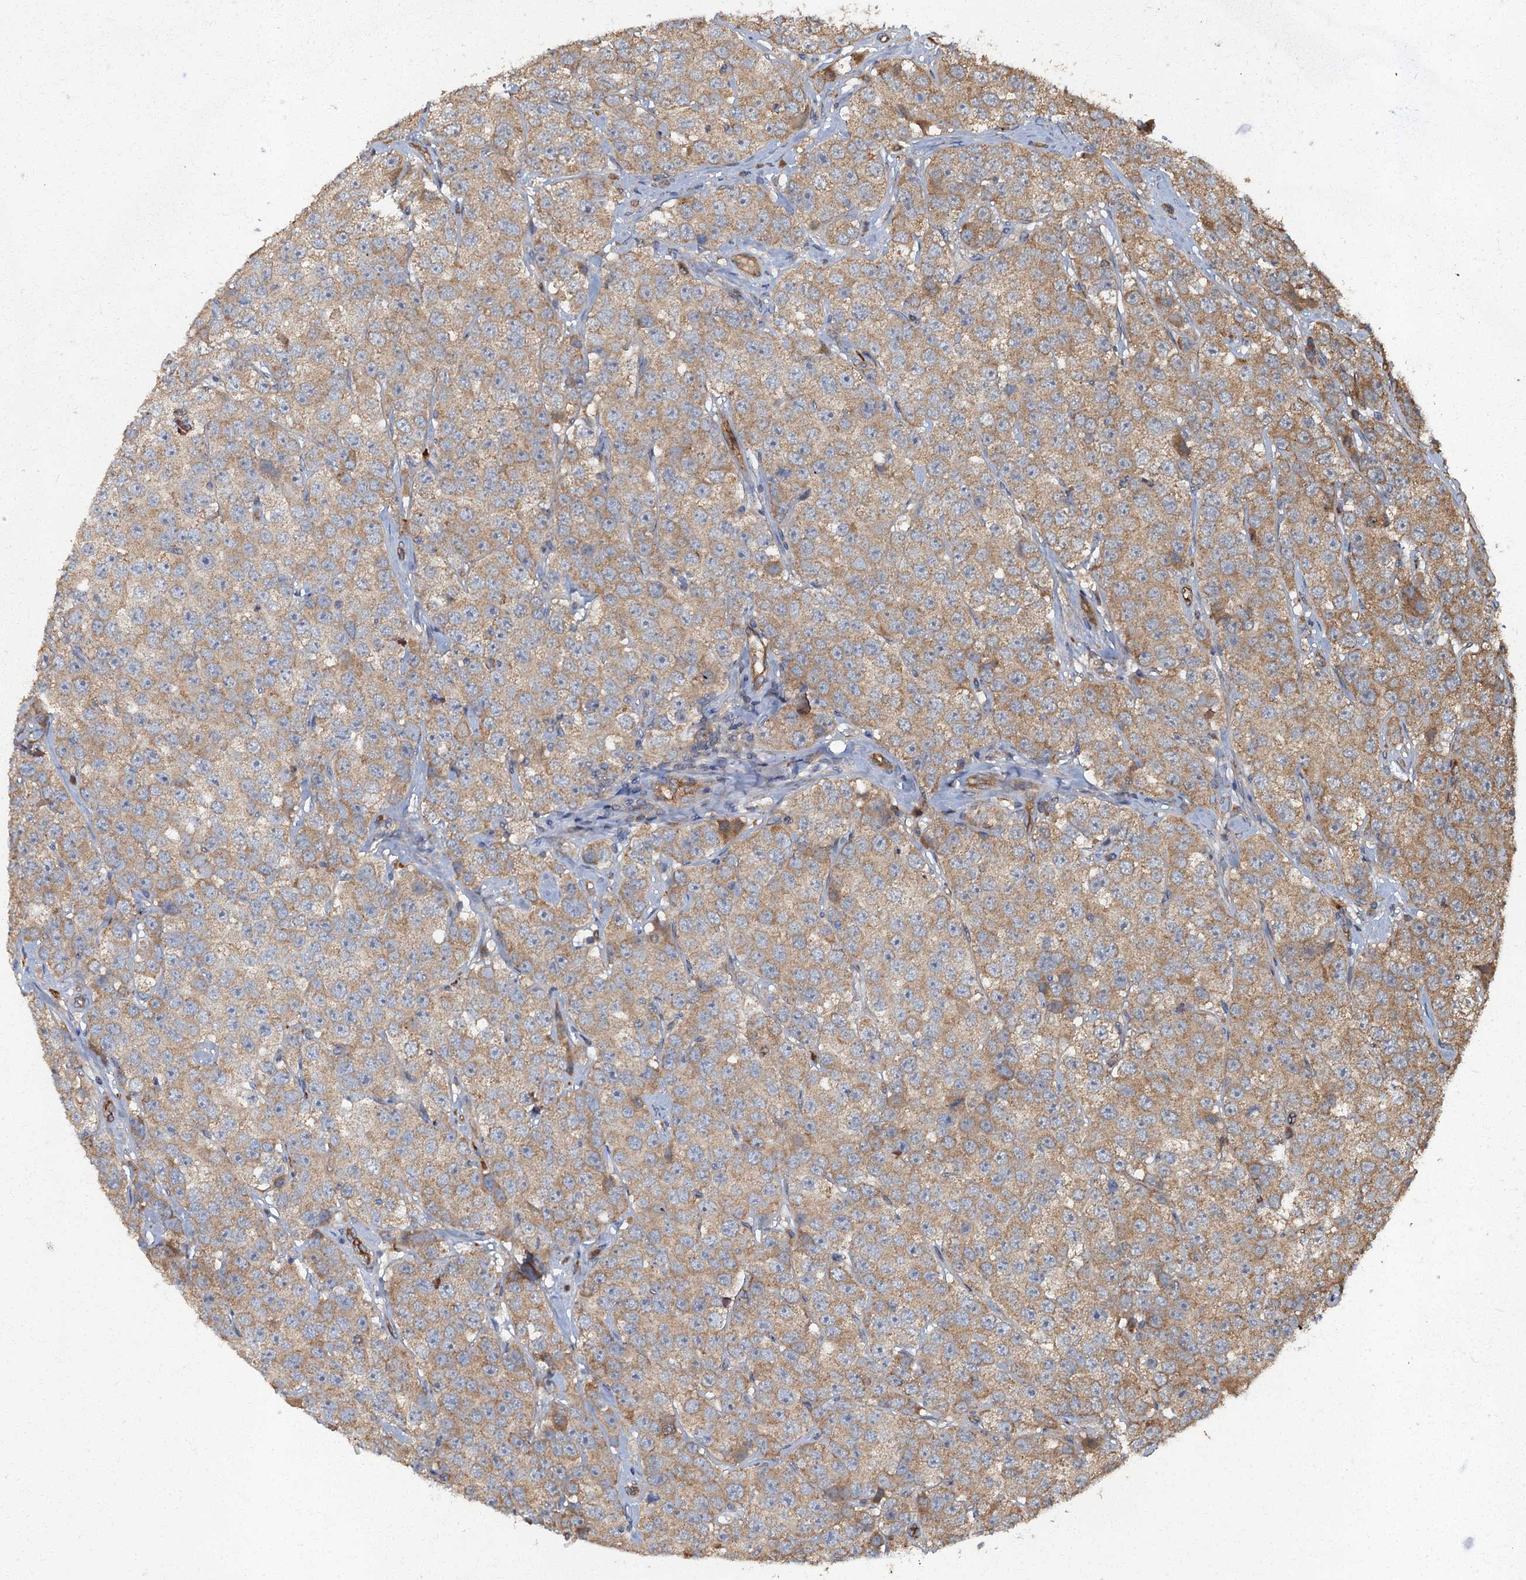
{"staining": {"intensity": "weak", "quantity": ">75%", "location": "cytoplasmic/membranous"}, "tissue": "testis cancer", "cell_type": "Tumor cells", "image_type": "cancer", "snomed": [{"axis": "morphology", "description": "Seminoma, NOS"}, {"axis": "topography", "description": "Testis"}], "caption": "Tumor cells display low levels of weak cytoplasmic/membranous expression in approximately >75% of cells in human testis cancer.", "gene": "ARL11", "patient": {"sex": "male", "age": 28}}